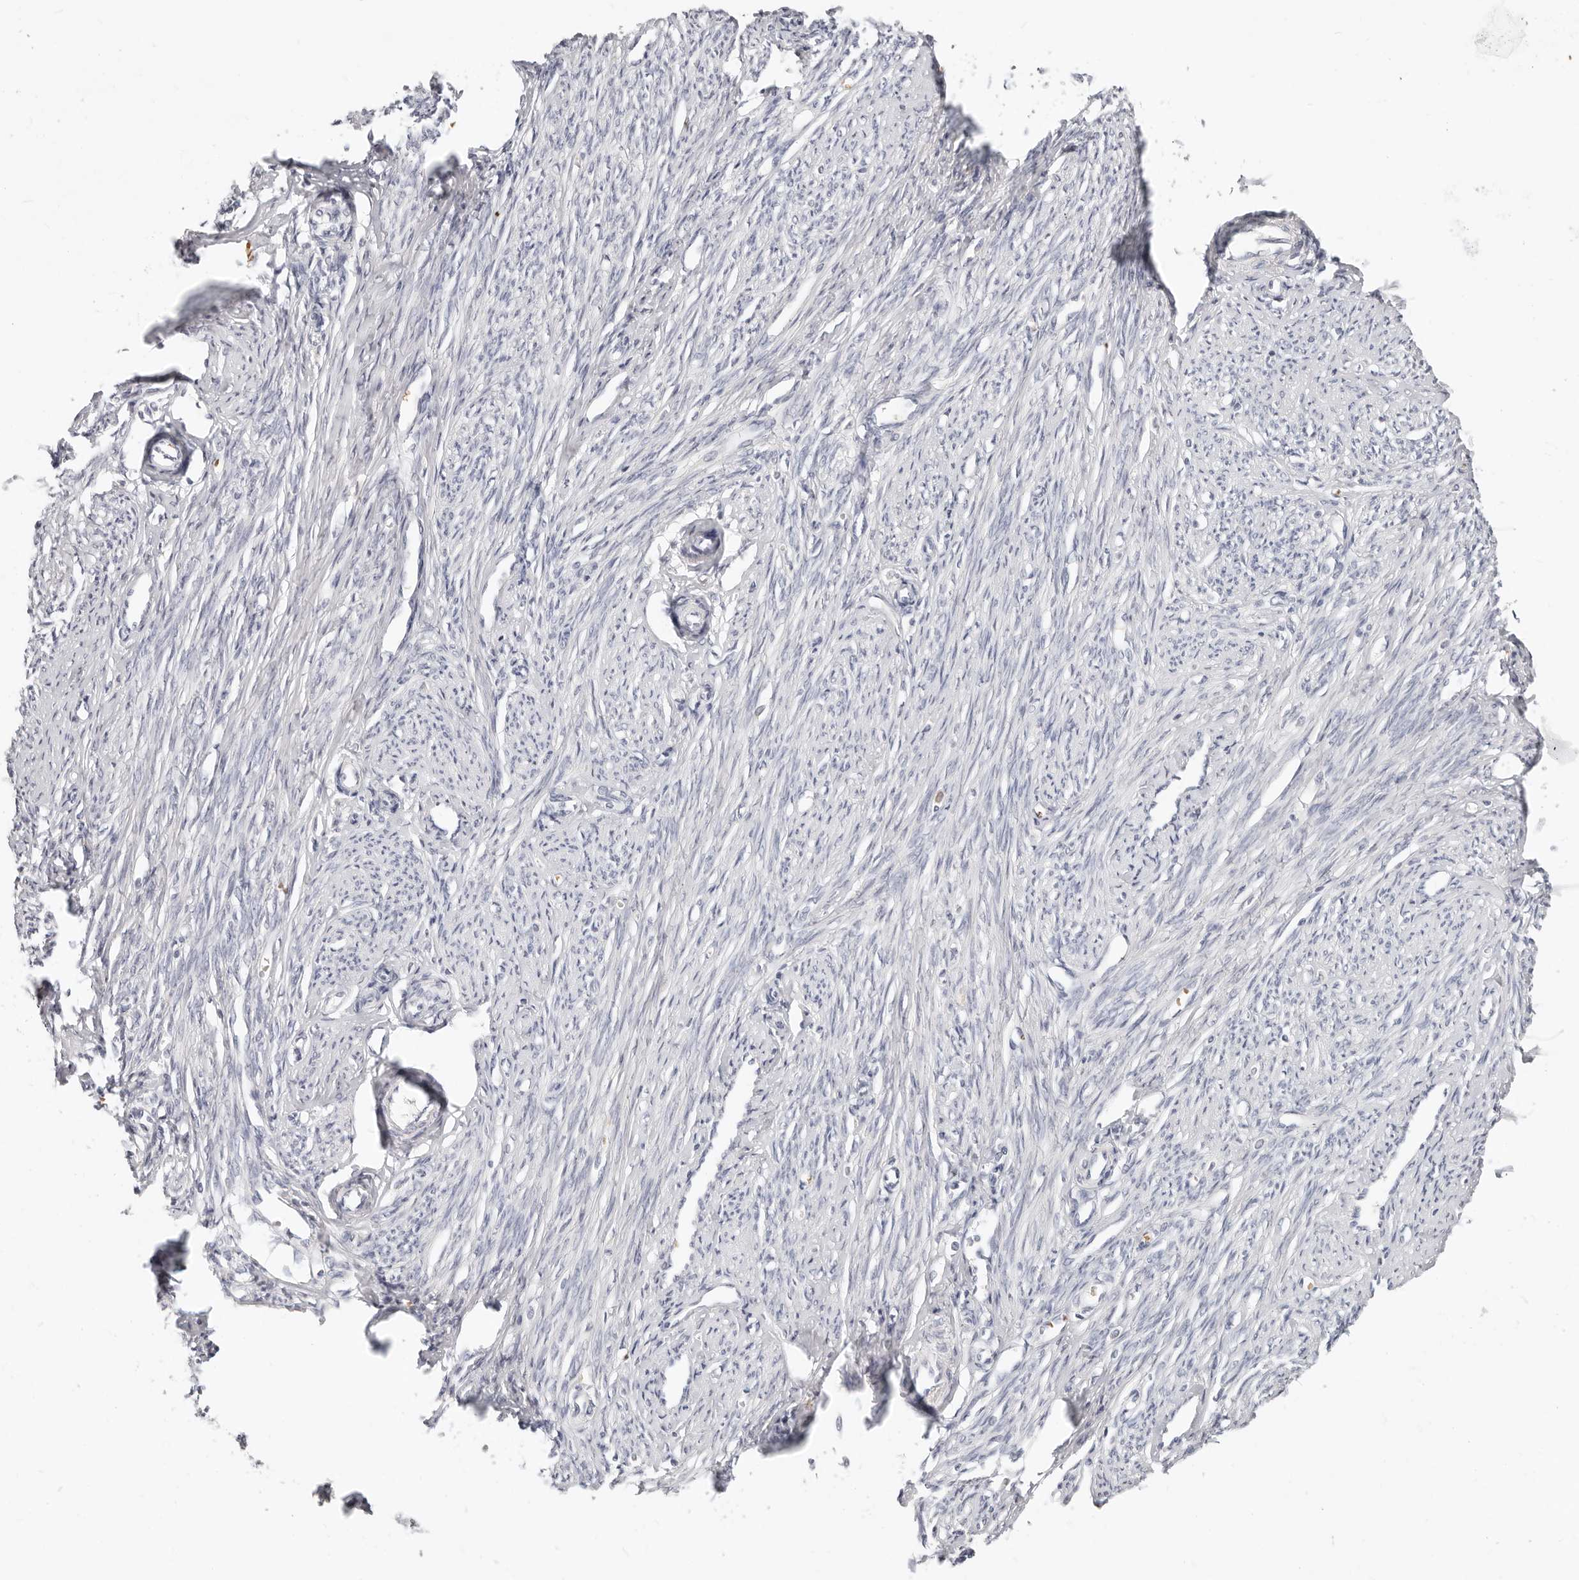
{"staining": {"intensity": "negative", "quantity": "none", "location": "none"}, "tissue": "endometrium", "cell_type": "Cells in endometrial stroma", "image_type": "normal", "snomed": [{"axis": "morphology", "description": "Normal tissue, NOS"}, {"axis": "topography", "description": "Endometrium"}], "caption": "This is an immunohistochemistry (IHC) micrograph of benign human endometrium. There is no expression in cells in endometrial stroma.", "gene": "TMEM63B", "patient": {"sex": "female", "age": 56}}